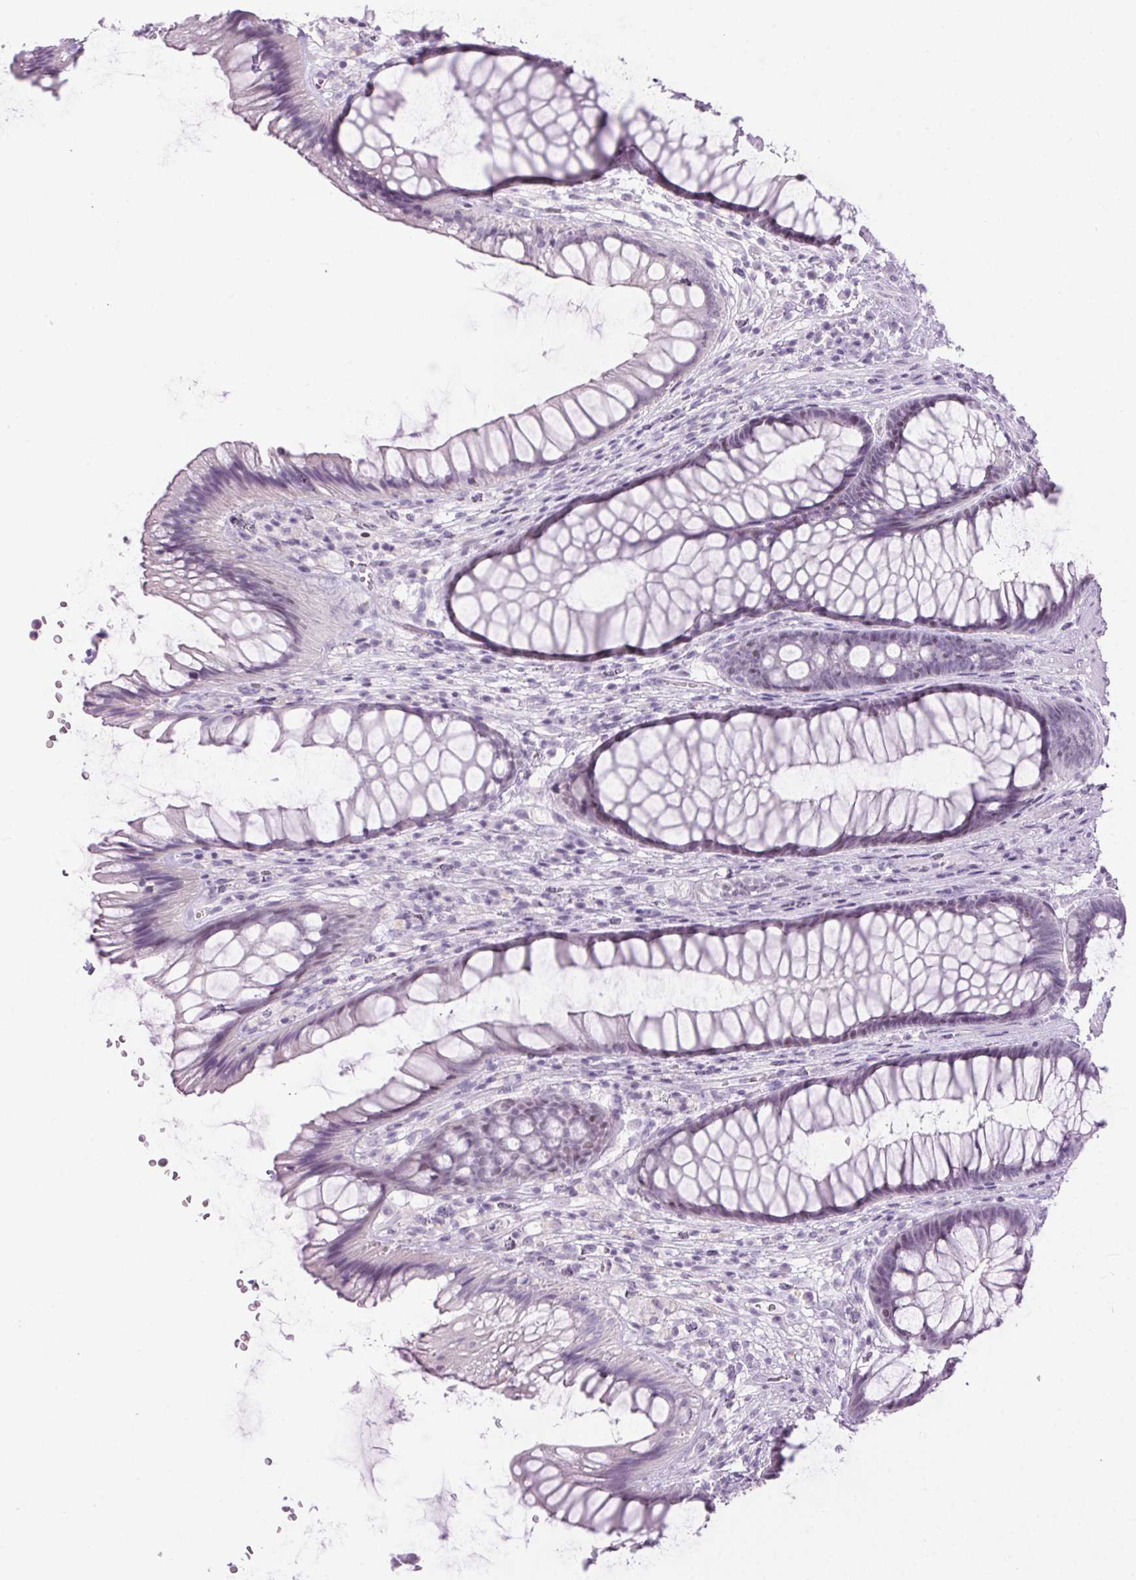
{"staining": {"intensity": "negative", "quantity": "none", "location": "none"}, "tissue": "rectum", "cell_type": "Glandular cells", "image_type": "normal", "snomed": [{"axis": "morphology", "description": "Normal tissue, NOS"}, {"axis": "topography", "description": "Rectum"}], "caption": "A high-resolution photomicrograph shows IHC staining of unremarkable rectum, which shows no significant positivity in glandular cells.", "gene": "BEND2", "patient": {"sex": "male", "age": 53}}